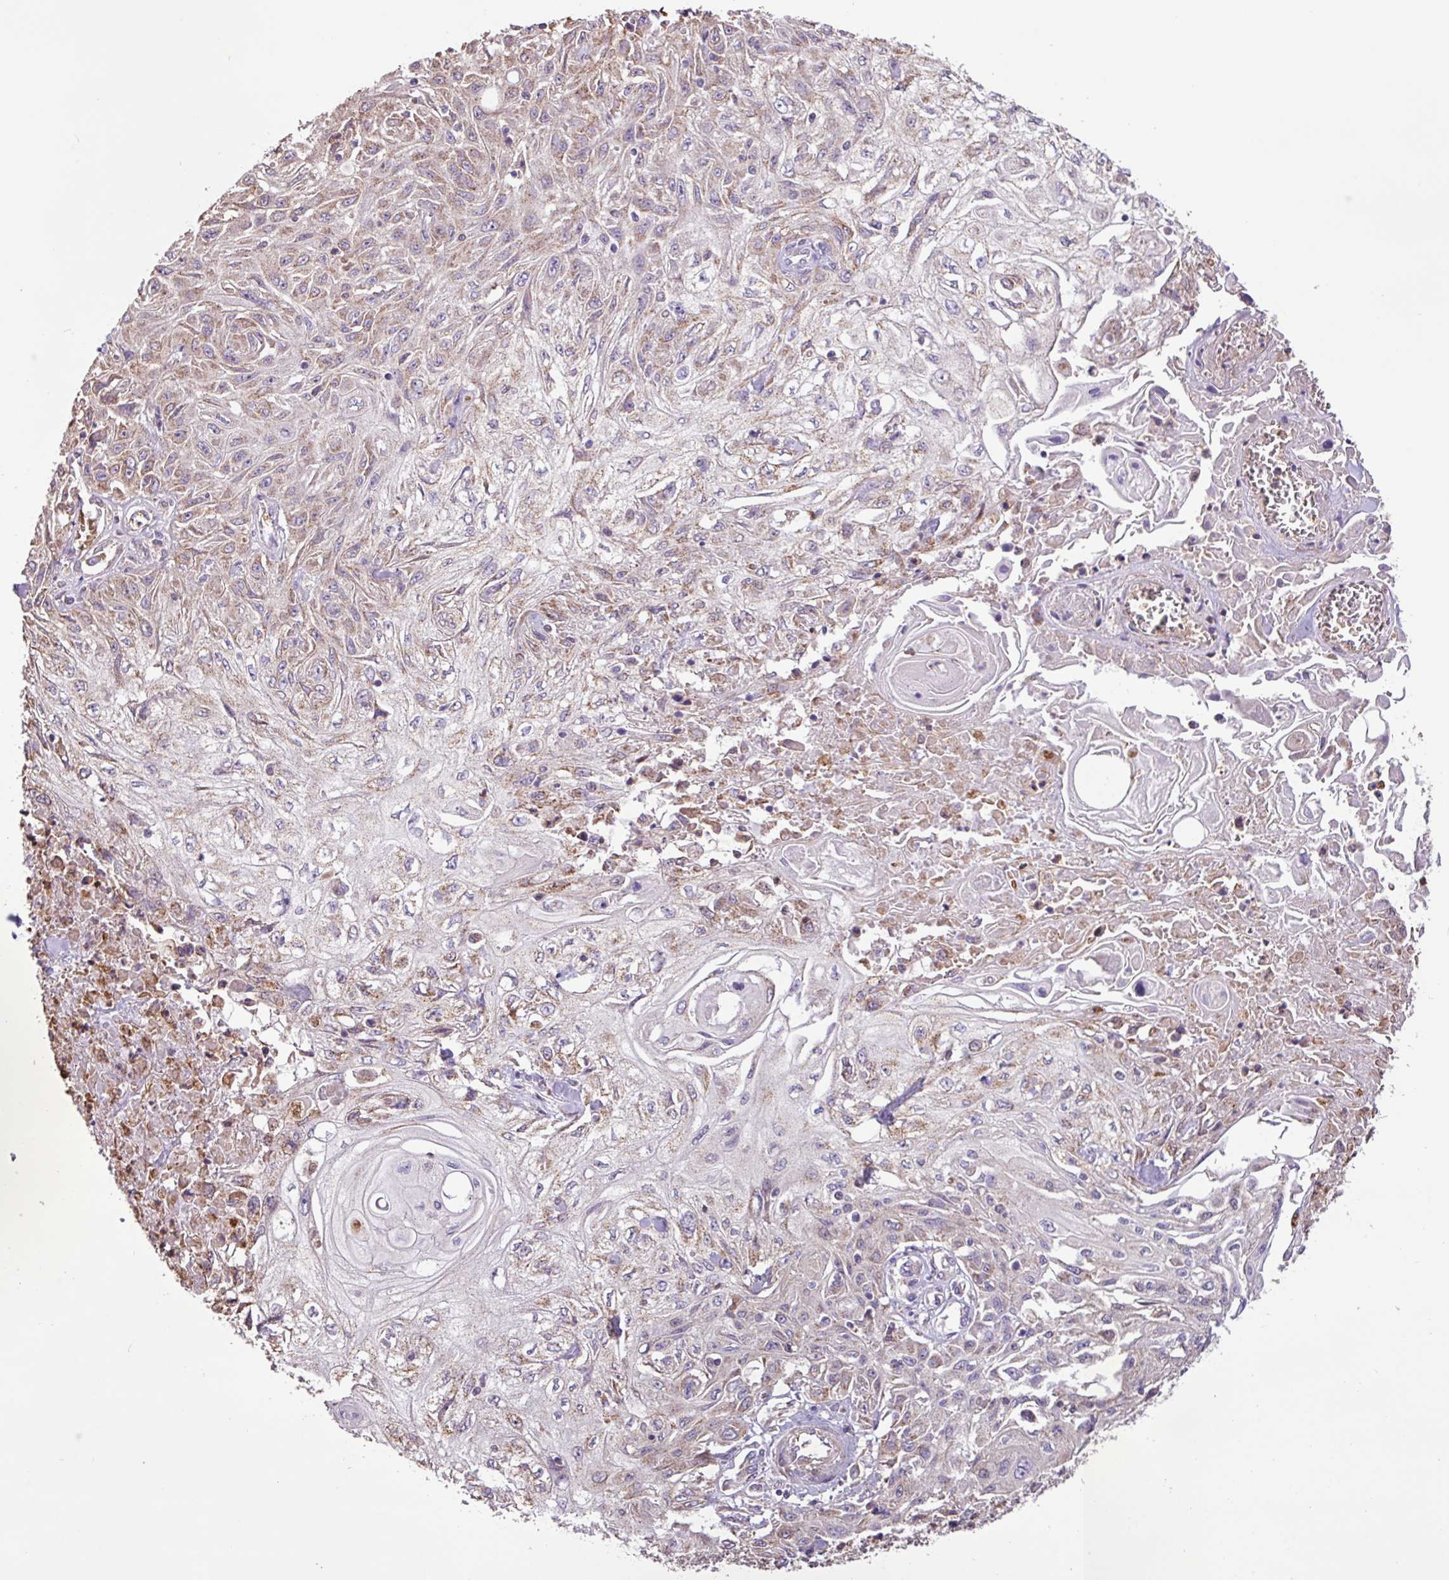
{"staining": {"intensity": "weak", "quantity": "25%-75%", "location": "cytoplasmic/membranous"}, "tissue": "skin cancer", "cell_type": "Tumor cells", "image_type": "cancer", "snomed": [{"axis": "morphology", "description": "Squamous cell carcinoma, NOS"}, {"axis": "morphology", "description": "Squamous cell carcinoma, metastatic, NOS"}, {"axis": "topography", "description": "Skin"}, {"axis": "topography", "description": "Lymph node"}], "caption": "Skin cancer (squamous cell carcinoma) tissue reveals weak cytoplasmic/membranous positivity in approximately 25%-75% of tumor cells", "gene": "CHST11", "patient": {"sex": "male", "age": 75}}